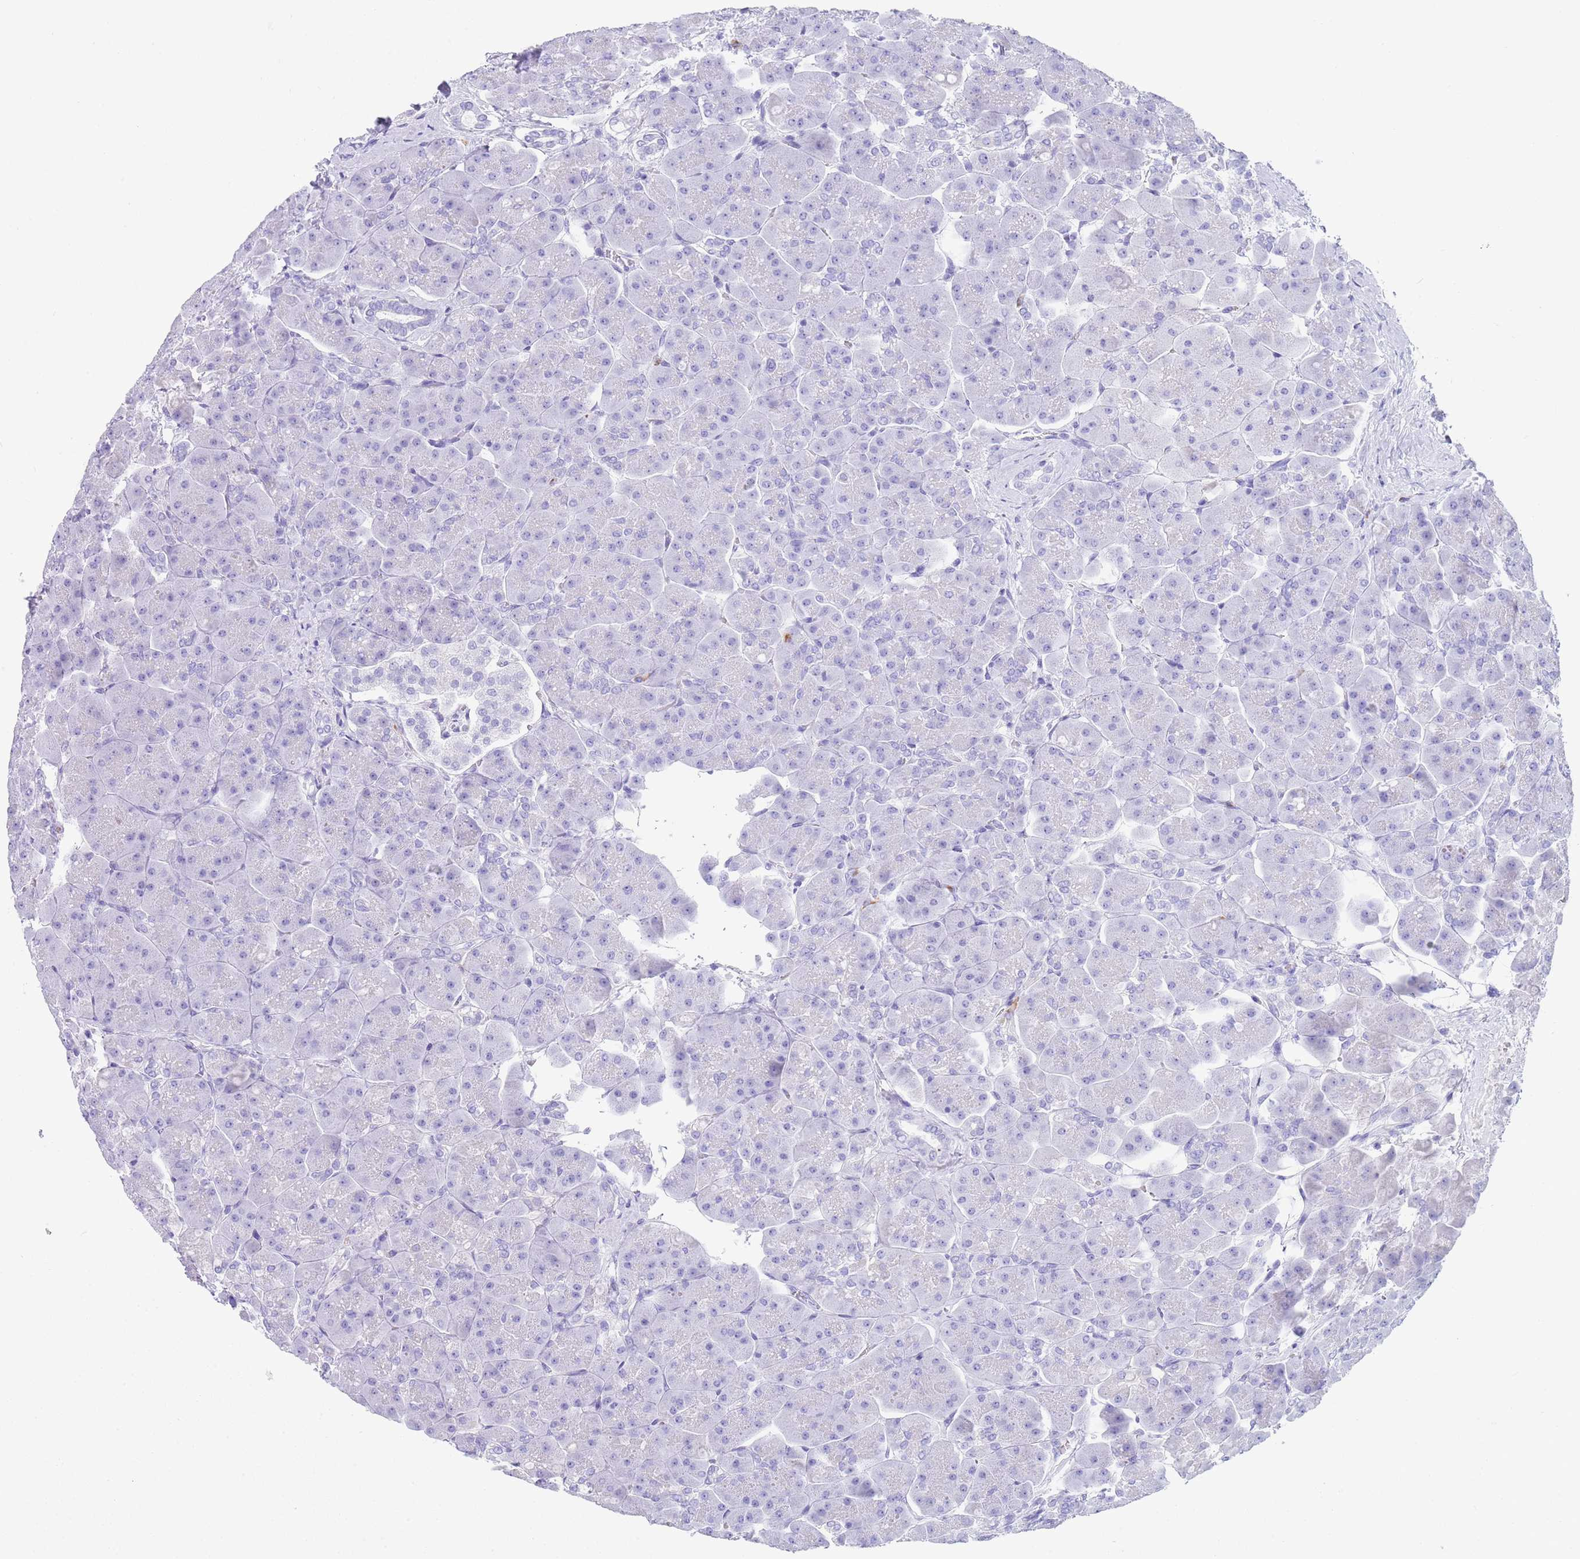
{"staining": {"intensity": "negative", "quantity": "none", "location": "none"}, "tissue": "pancreas", "cell_type": "Exocrine glandular cells", "image_type": "normal", "snomed": [{"axis": "morphology", "description": "Normal tissue, NOS"}, {"axis": "topography", "description": "Pancreas"}], "caption": "Immunohistochemistry micrograph of normal pancreas: pancreas stained with DAB (3,3'-diaminobenzidine) shows no significant protein positivity in exocrine glandular cells. (Stains: DAB (3,3'-diaminobenzidine) immunohistochemistry (IHC) with hematoxylin counter stain, Microscopy: brightfield microscopy at high magnification).", "gene": "CPXM2", "patient": {"sex": "male", "age": 66}}